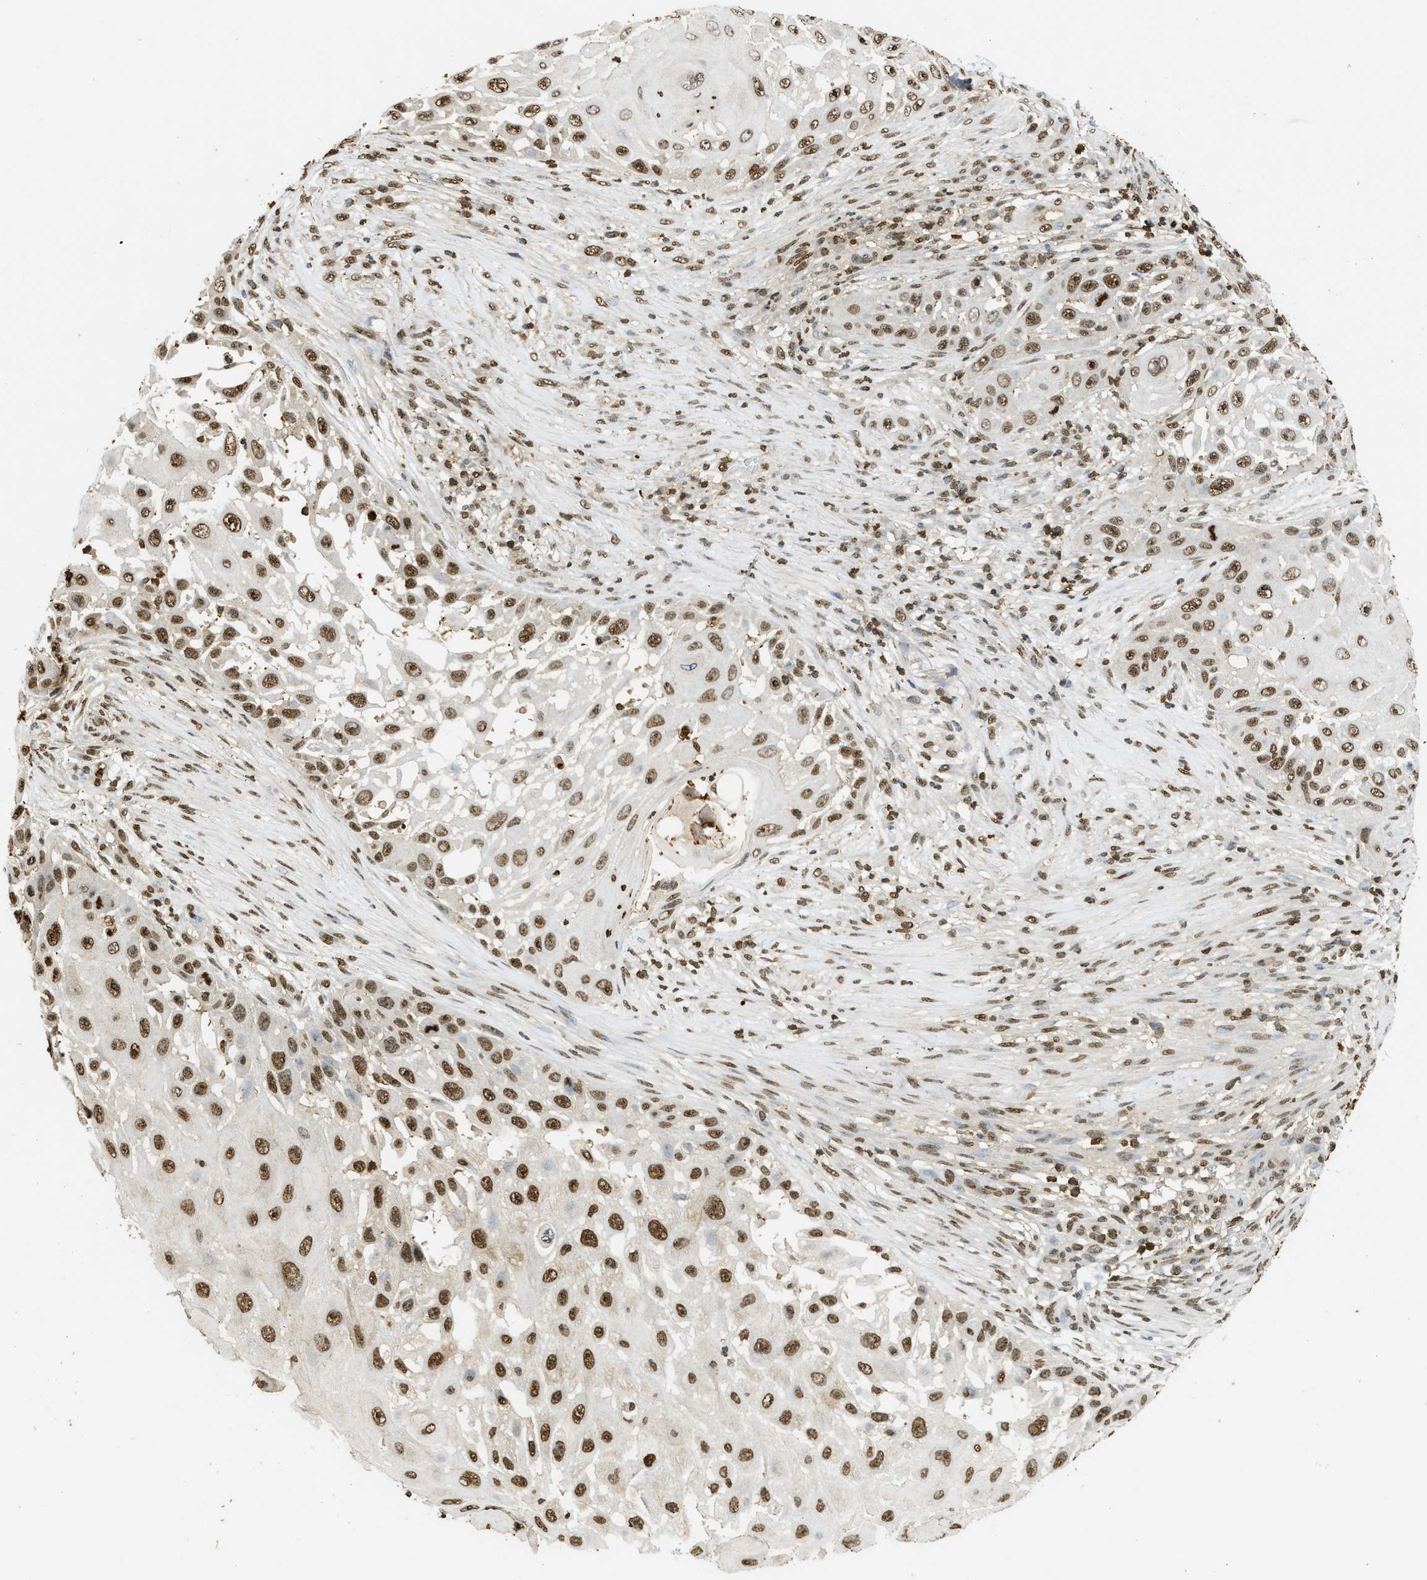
{"staining": {"intensity": "strong", "quantity": ">75%", "location": "nuclear"}, "tissue": "skin cancer", "cell_type": "Tumor cells", "image_type": "cancer", "snomed": [{"axis": "morphology", "description": "Squamous cell carcinoma, NOS"}, {"axis": "topography", "description": "Skin"}], "caption": "Skin cancer stained with a brown dye exhibits strong nuclear positive expression in approximately >75% of tumor cells.", "gene": "NR5A2", "patient": {"sex": "female", "age": 44}}